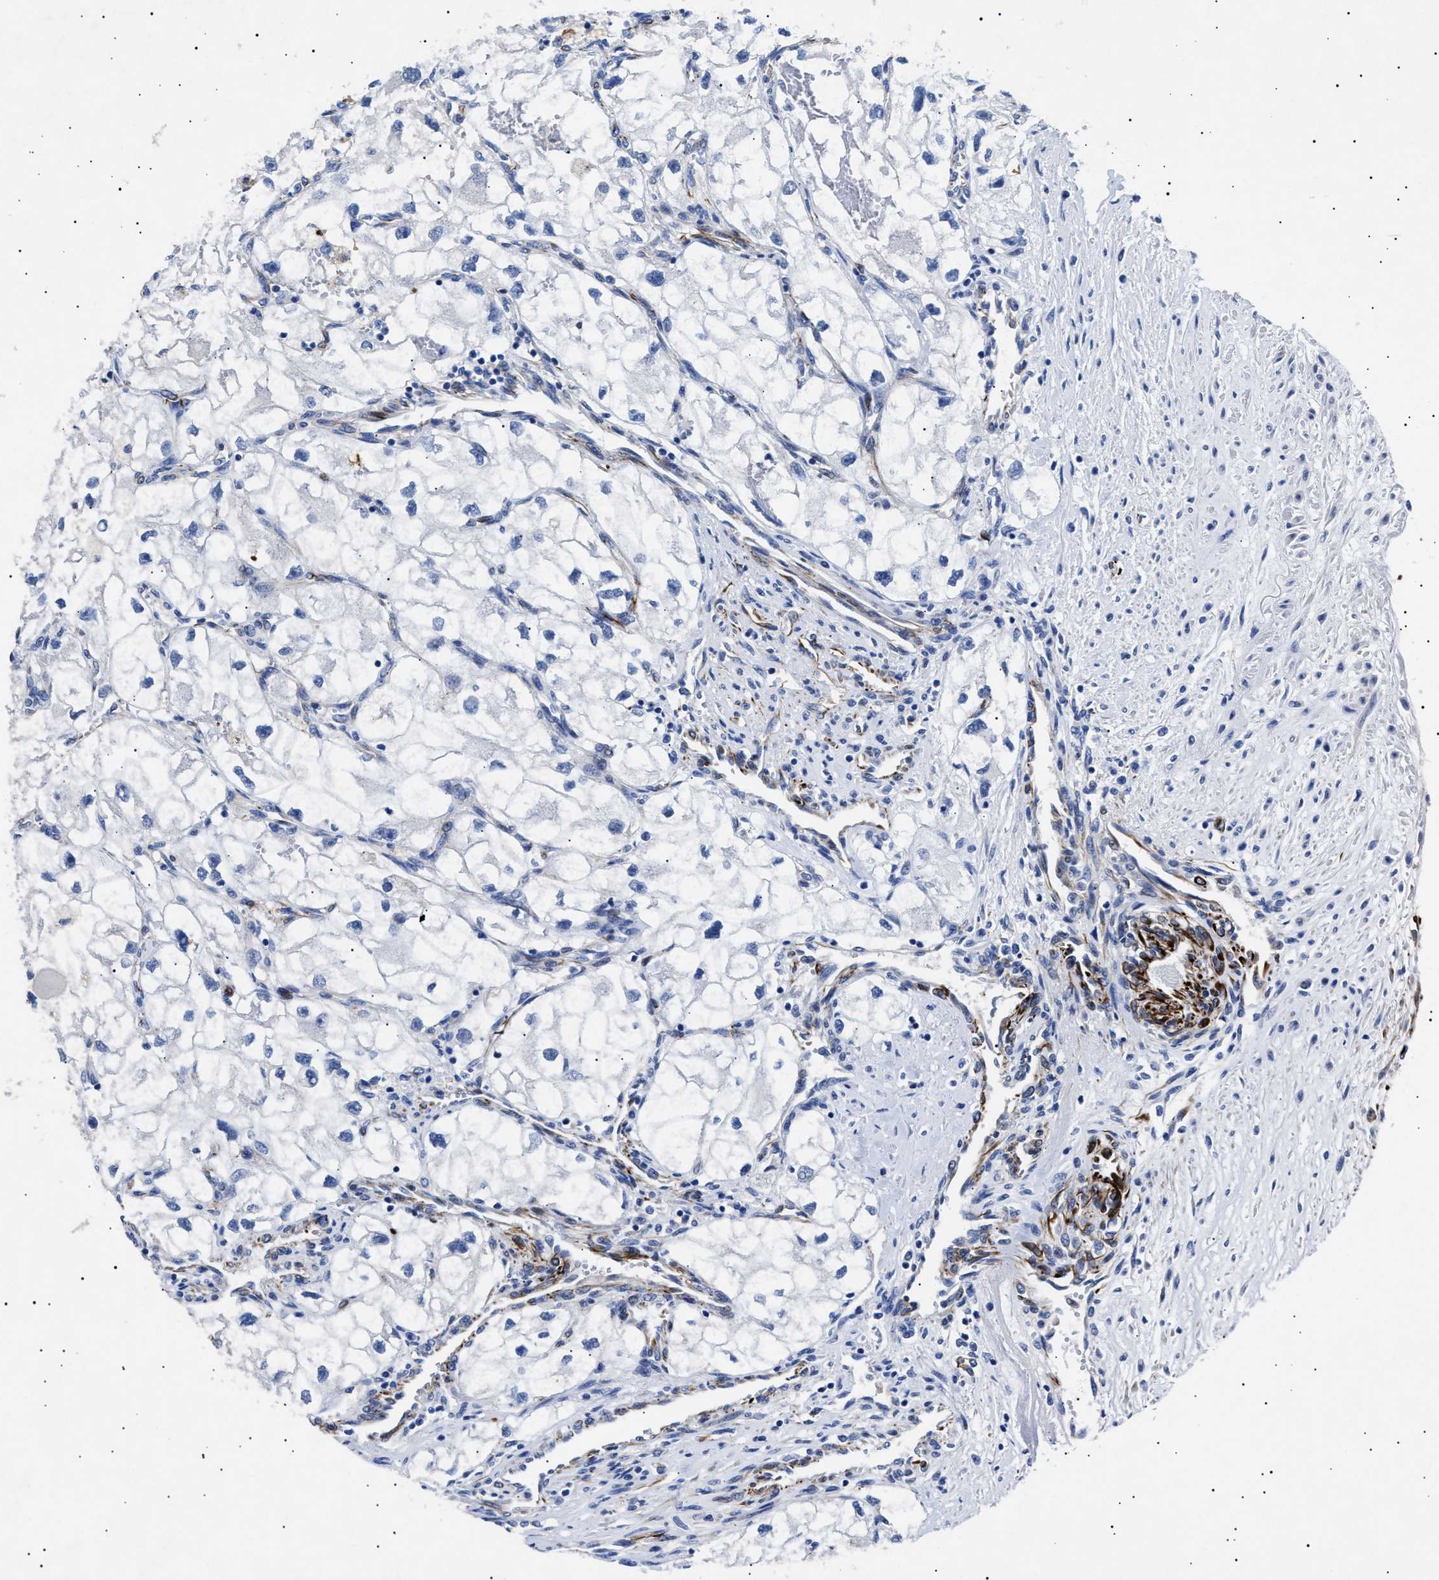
{"staining": {"intensity": "negative", "quantity": "none", "location": "none"}, "tissue": "renal cancer", "cell_type": "Tumor cells", "image_type": "cancer", "snomed": [{"axis": "morphology", "description": "Adenocarcinoma, NOS"}, {"axis": "topography", "description": "Kidney"}], "caption": "Photomicrograph shows no protein positivity in tumor cells of renal adenocarcinoma tissue.", "gene": "OLFML2A", "patient": {"sex": "female", "age": 70}}